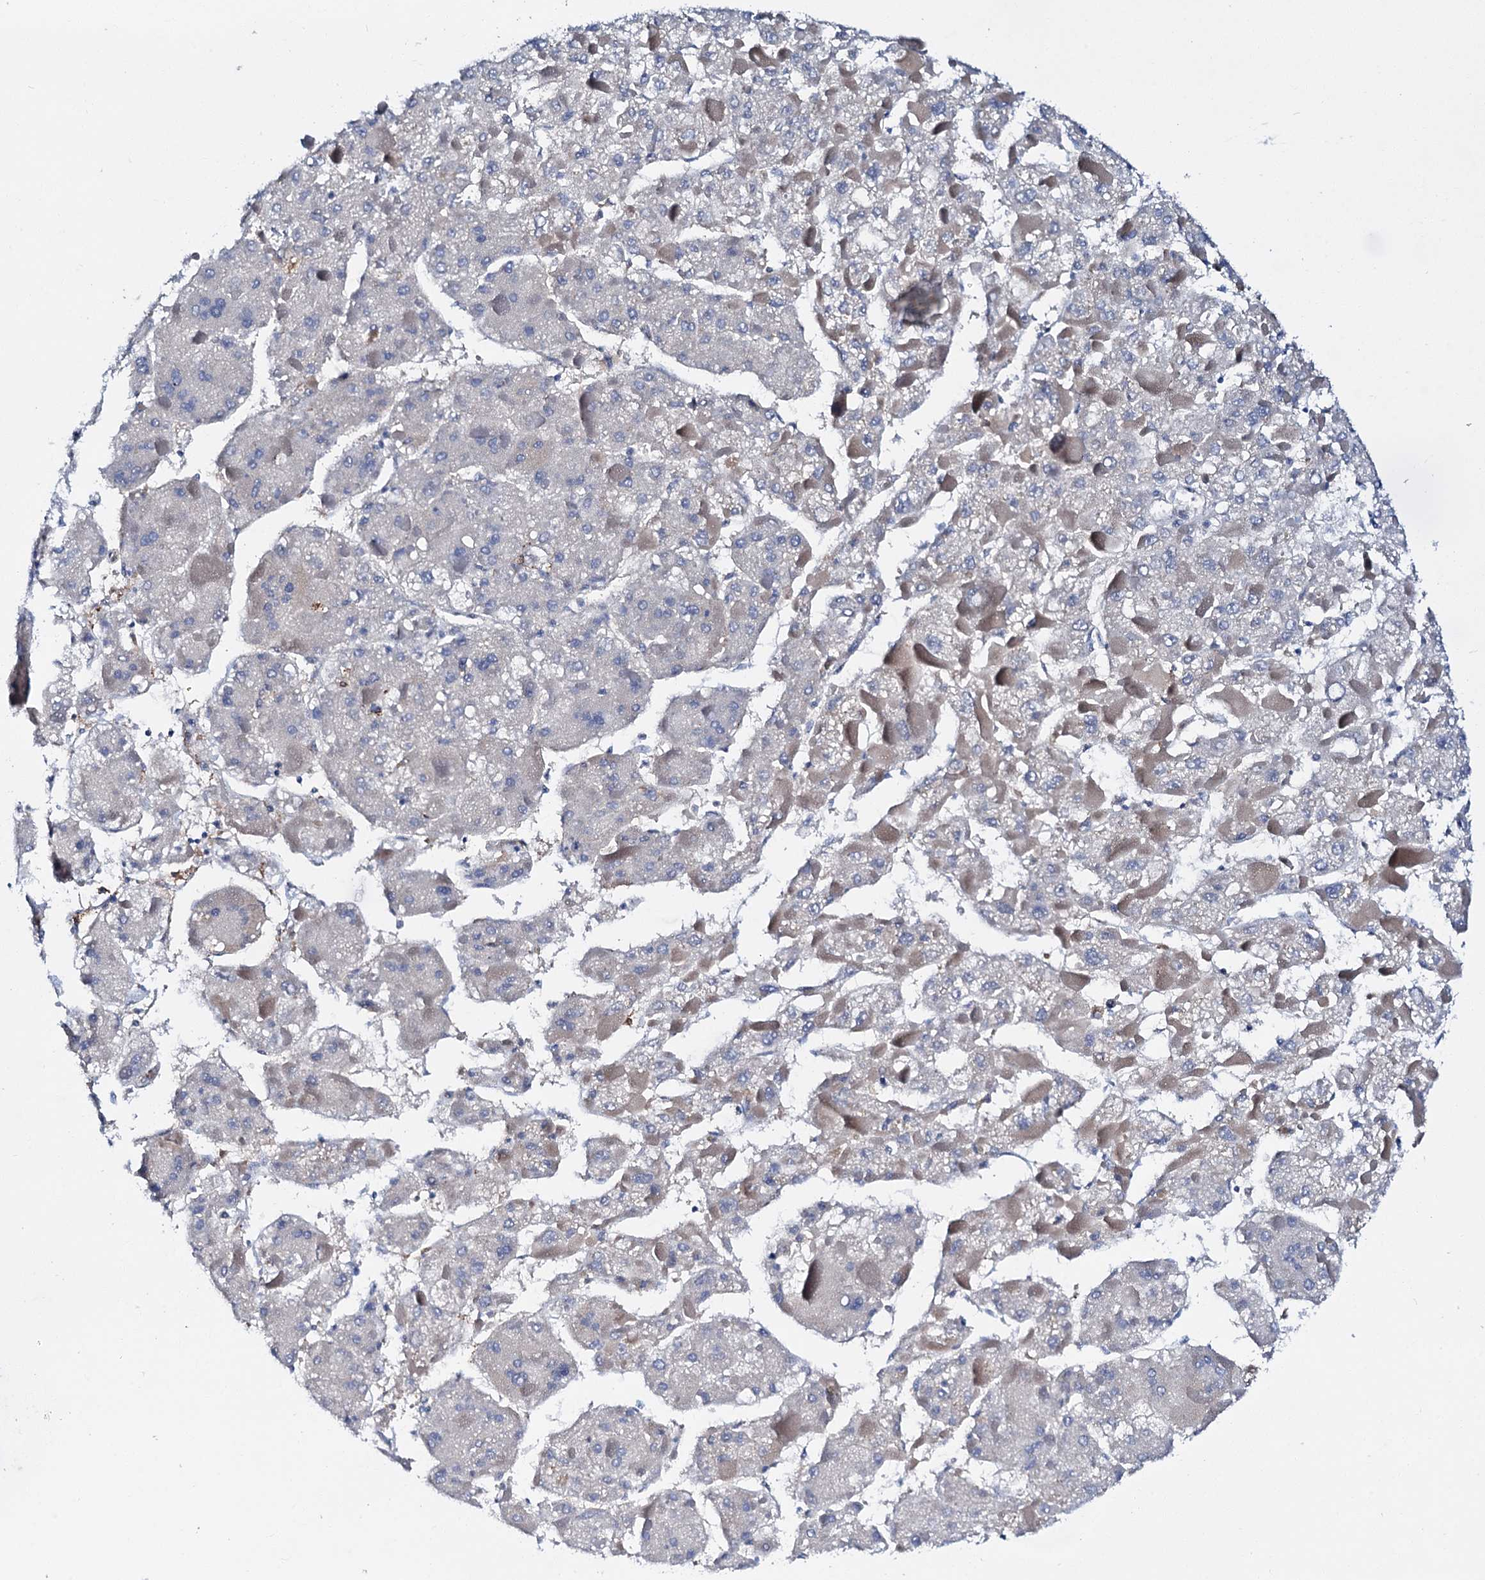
{"staining": {"intensity": "negative", "quantity": "none", "location": "none"}, "tissue": "liver cancer", "cell_type": "Tumor cells", "image_type": "cancer", "snomed": [{"axis": "morphology", "description": "Carcinoma, Hepatocellular, NOS"}, {"axis": "topography", "description": "Liver"}], "caption": "Liver hepatocellular carcinoma stained for a protein using IHC reveals no expression tumor cells.", "gene": "MED13L", "patient": {"sex": "female", "age": 73}}